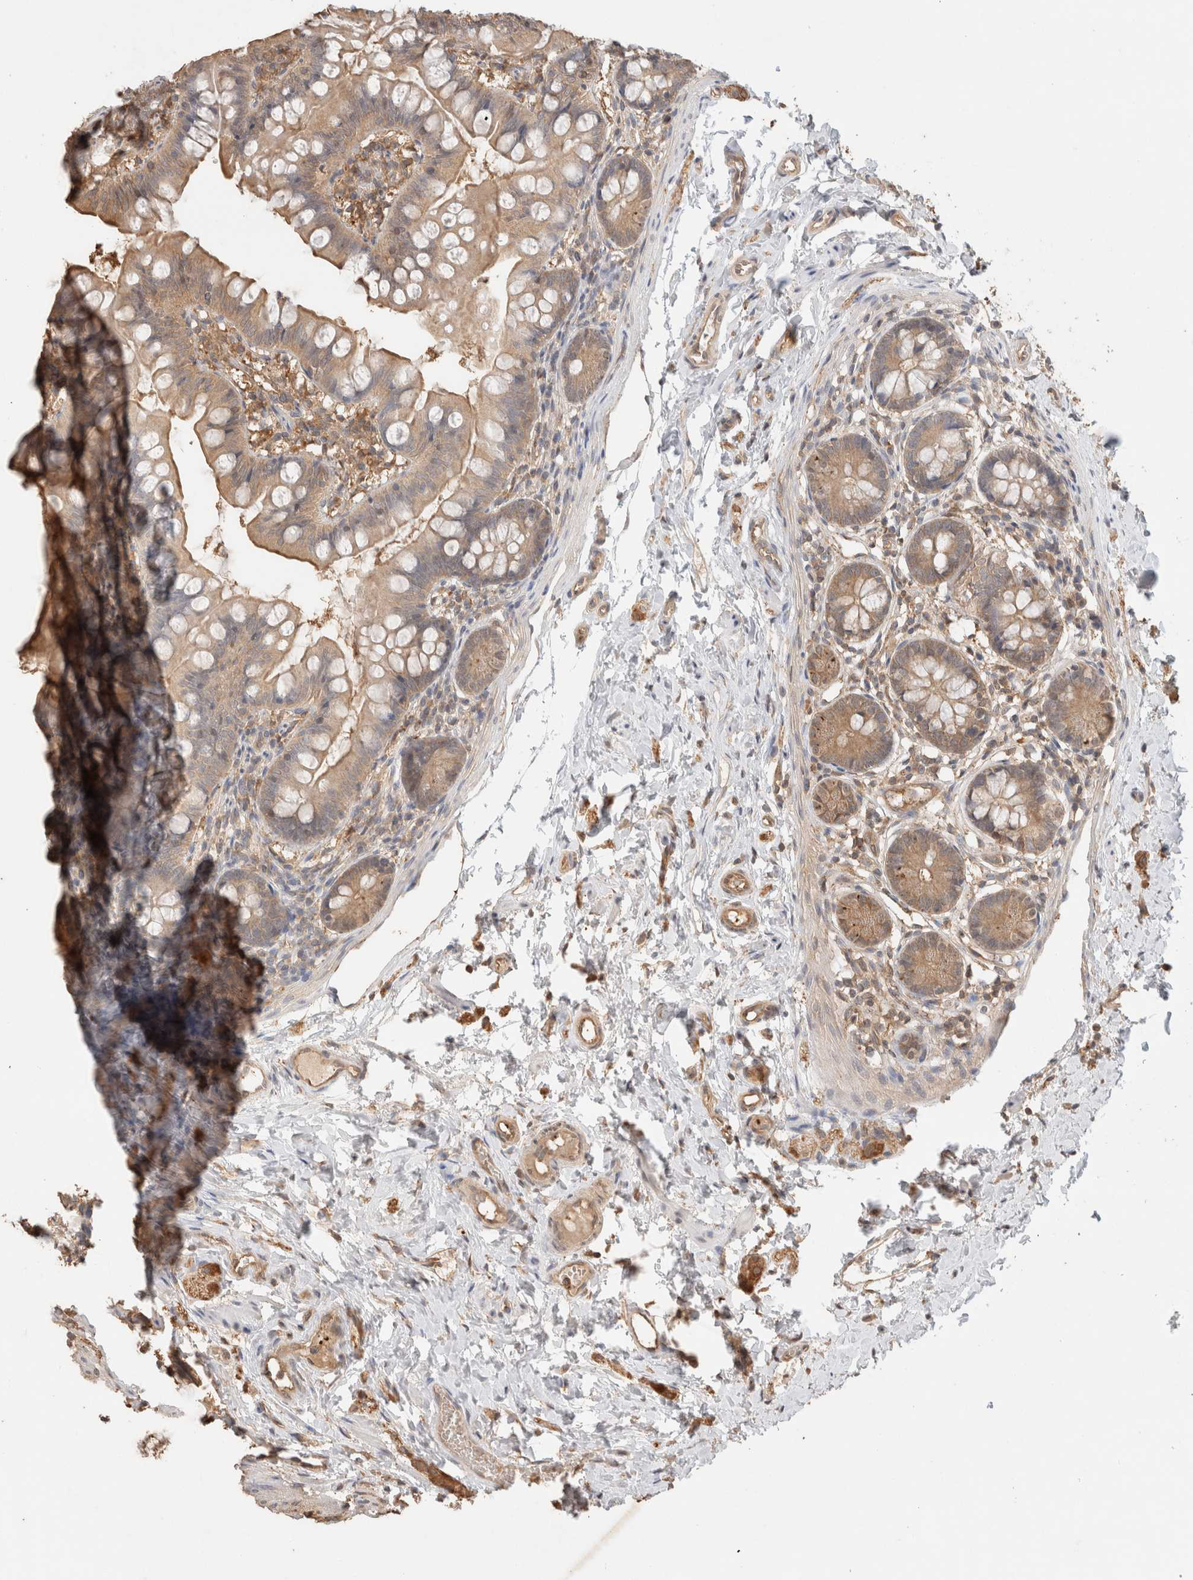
{"staining": {"intensity": "moderate", "quantity": ">75%", "location": "cytoplasmic/membranous"}, "tissue": "small intestine", "cell_type": "Glandular cells", "image_type": "normal", "snomed": [{"axis": "morphology", "description": "Normal tissue, NOS"}, {"axis": "topography", "description": "Small intestine"}], "caption": "High-magnification brightfield microscopy of normal small intestine stained with DAB (3,3'-diaminobenzidine) (brown) and counterstained with hematoxylin (blue). glandular cells exhibit moderate cytoplasmic/membranous expression is appreciated in approximately>75% of cells.", "gene": "YWHAH", "patient": {"sex": "male", "age": 7}}